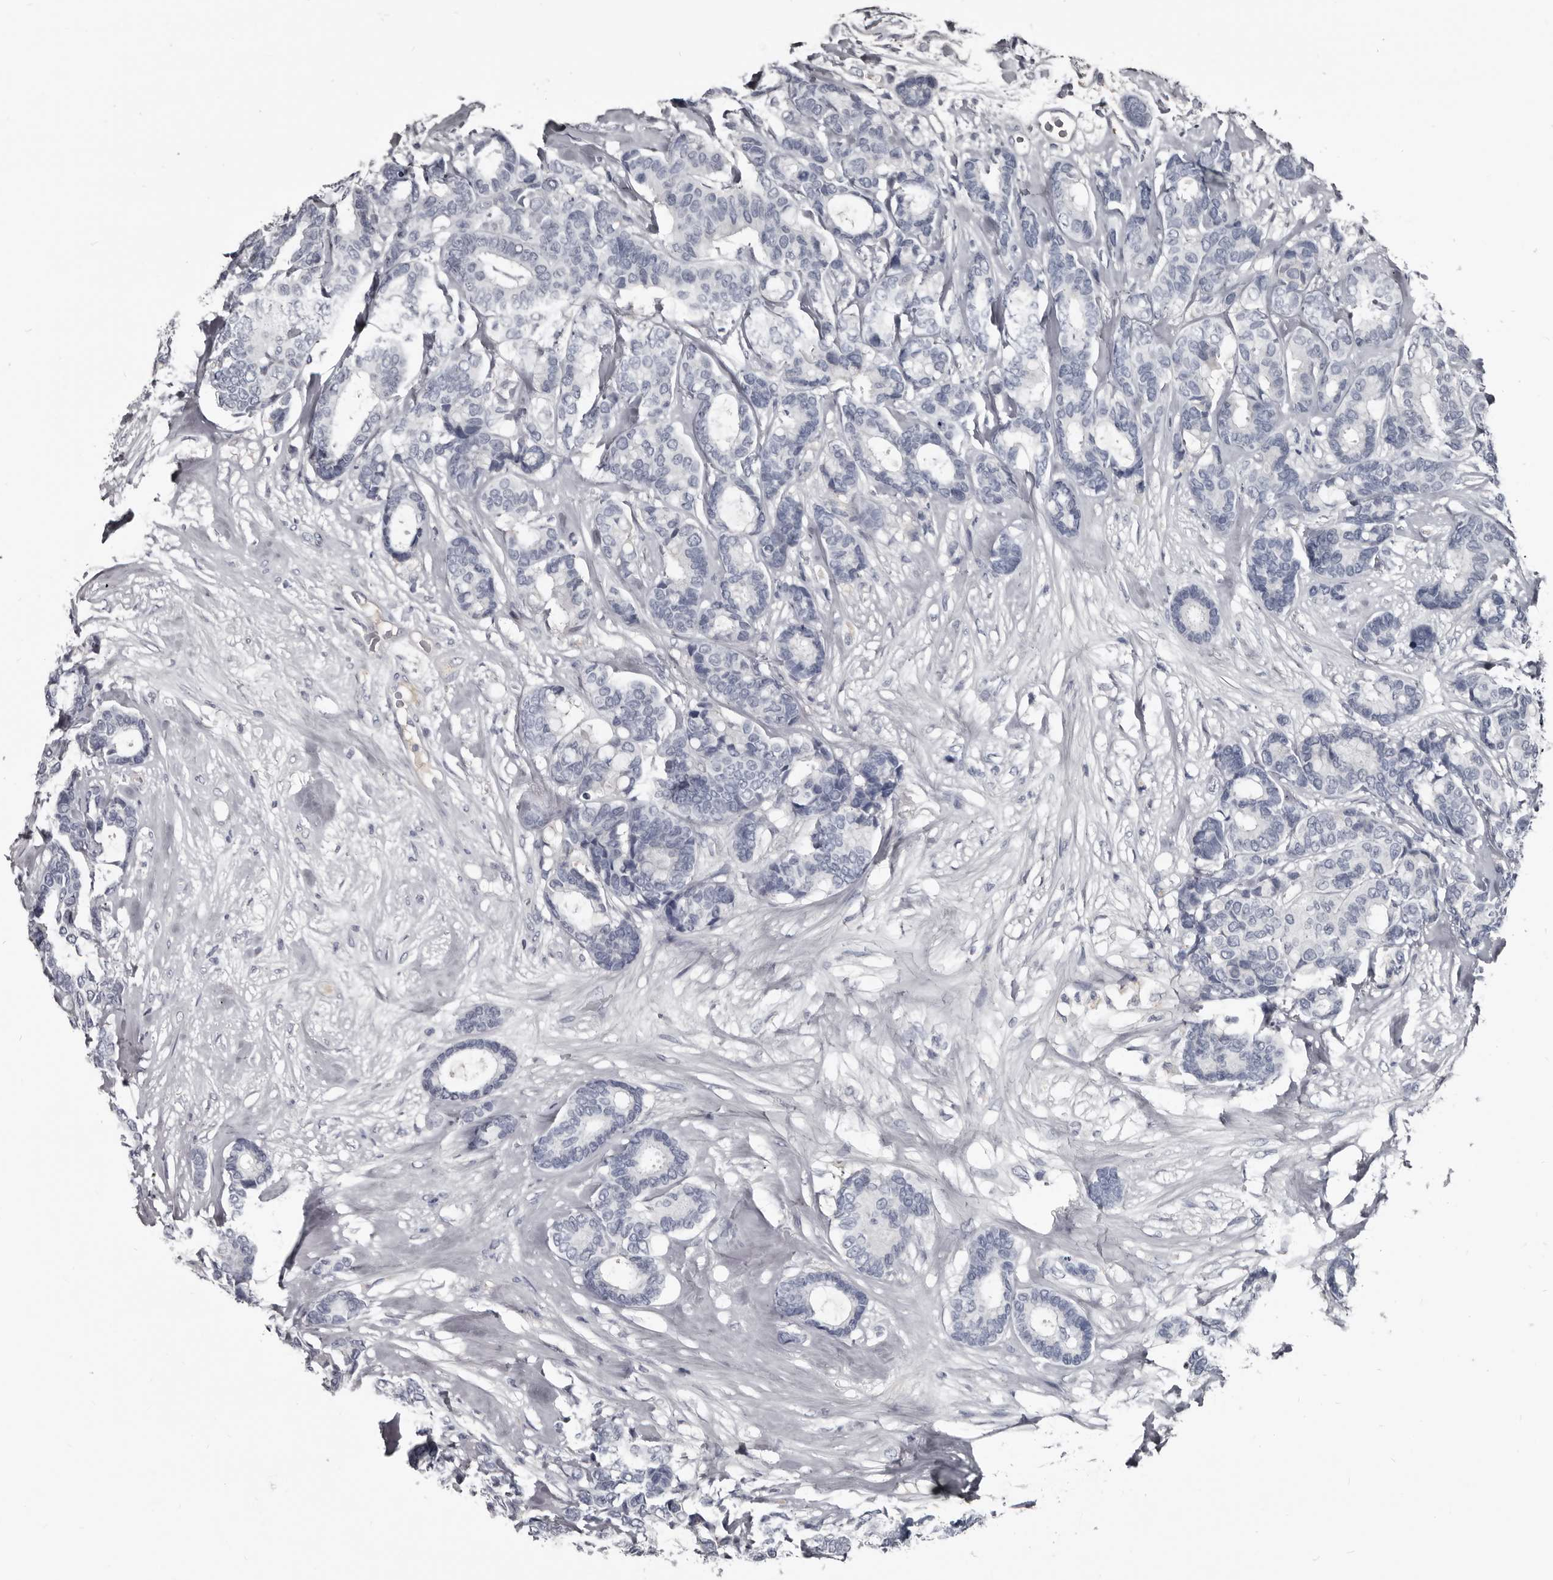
{"staining": {"intensity": "negative", "quantity": "none", "location": "none"}, "tissue": "breast cancer", "cell_type": "Tumor cells", "image_type": "cancer", "snomed": [{"axis": "morphology", "description": "Duct carcinoma"}, {"axis": "topography", "description": "Breast"}], "caption": "Immunohistochemistry image of invasive ductal carcinoma (breast) stained for a protein (brown), which shows no staining in tumor cells. Brightfield microscopy of immunohistochemistry (IHC) stained with DAB (brown) and hematoxylin (blue), captured at high magnification.", "gene": "GREB1", "patient": {"sex": "female", "age": 87}}